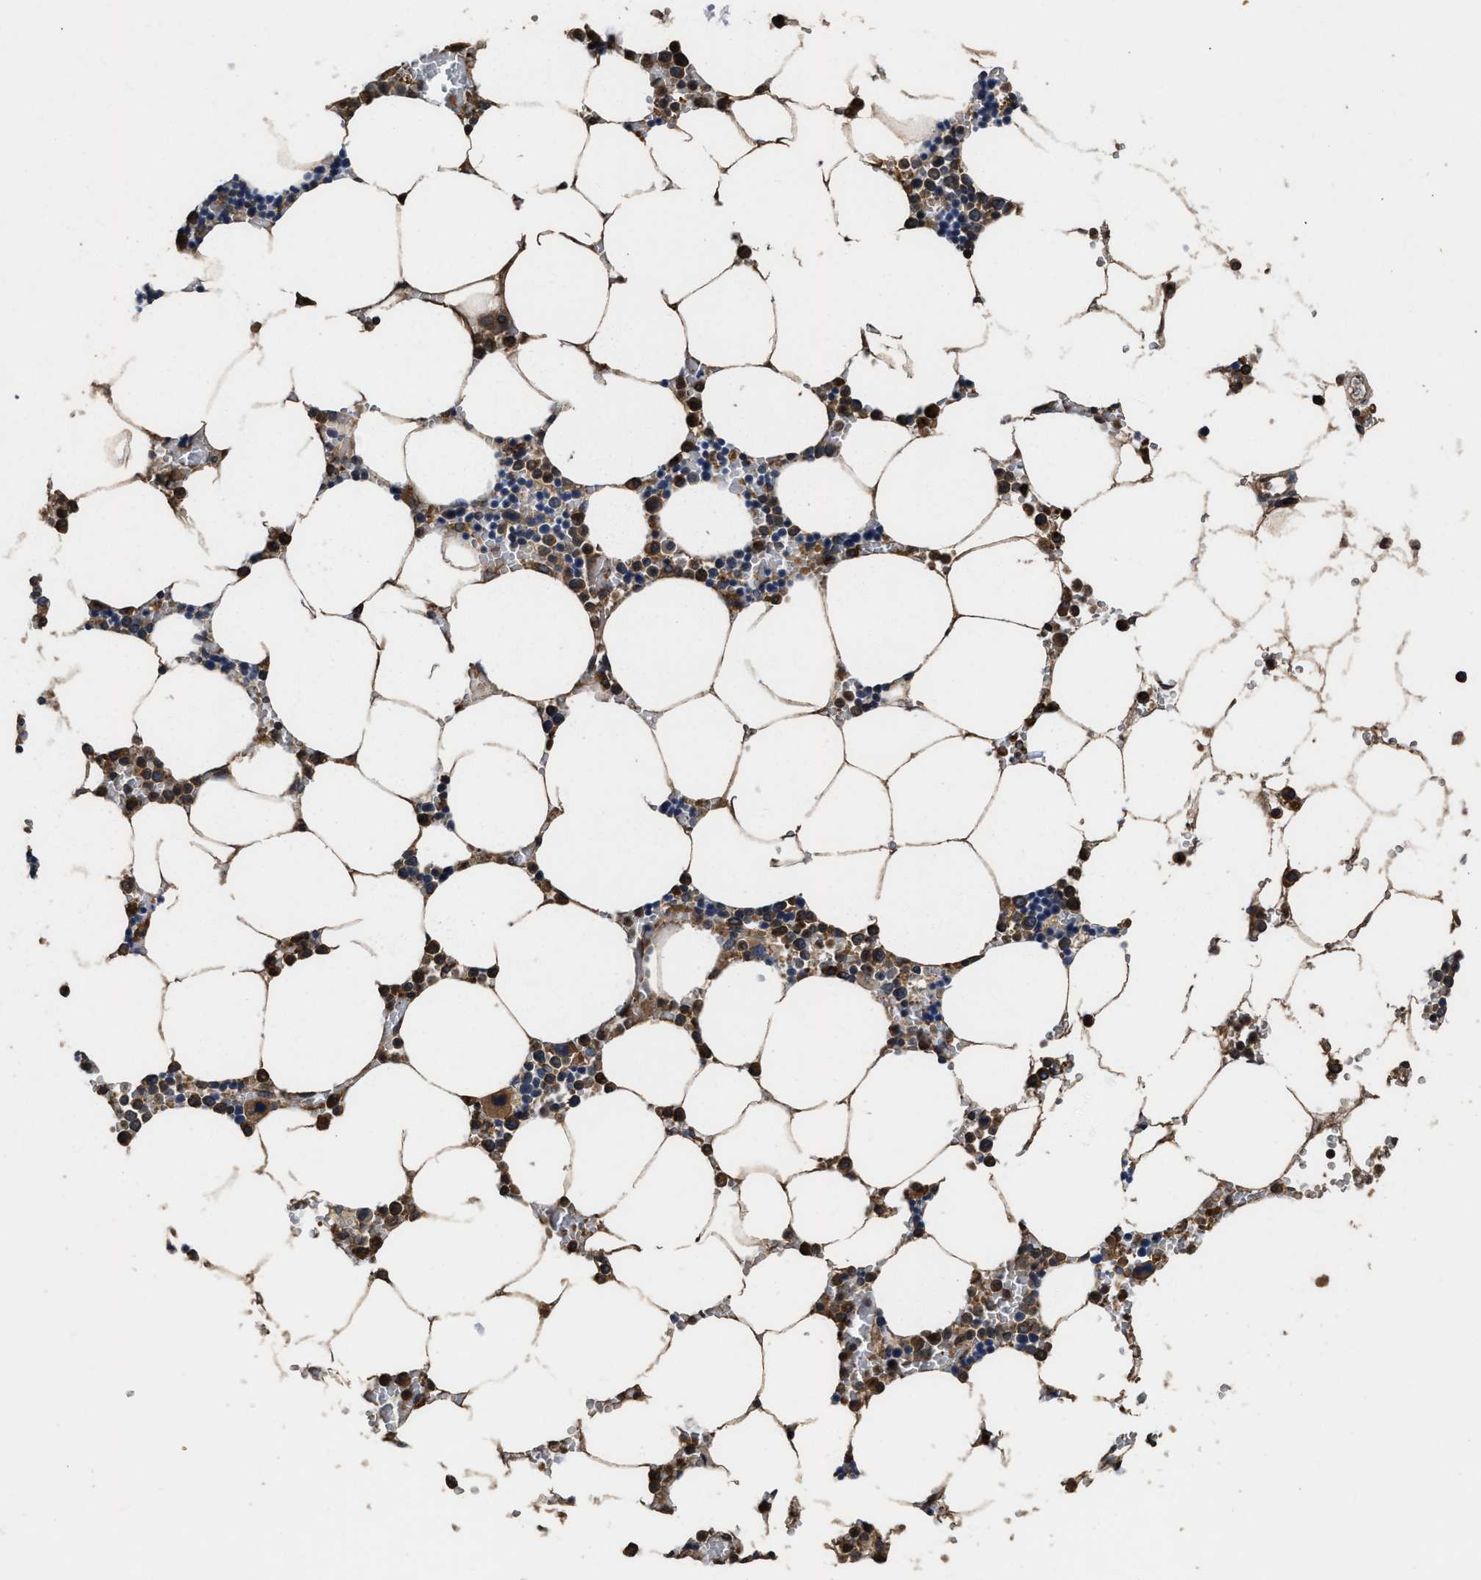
{"staining": {"intensity": "strong", "quantity": ">75%", "location": "cytoplasmic/membranous"}, "tissue": "bone marrow", "cell_type": "Hematopoietic cells", "image_type": "normal", "snomed": [{"axis": "morphology", "description": "Normal tissue, NOS"}, {"axis": "topography", "description": "Bone marrow"}], "caption": "A brown stain highlights strong cytoplasmic/membranous positivity of a protein in hematopoietic cells of benign bone marrow.", "gene": "EBAG9", "patient": {"sex": "male", "age": 70}}